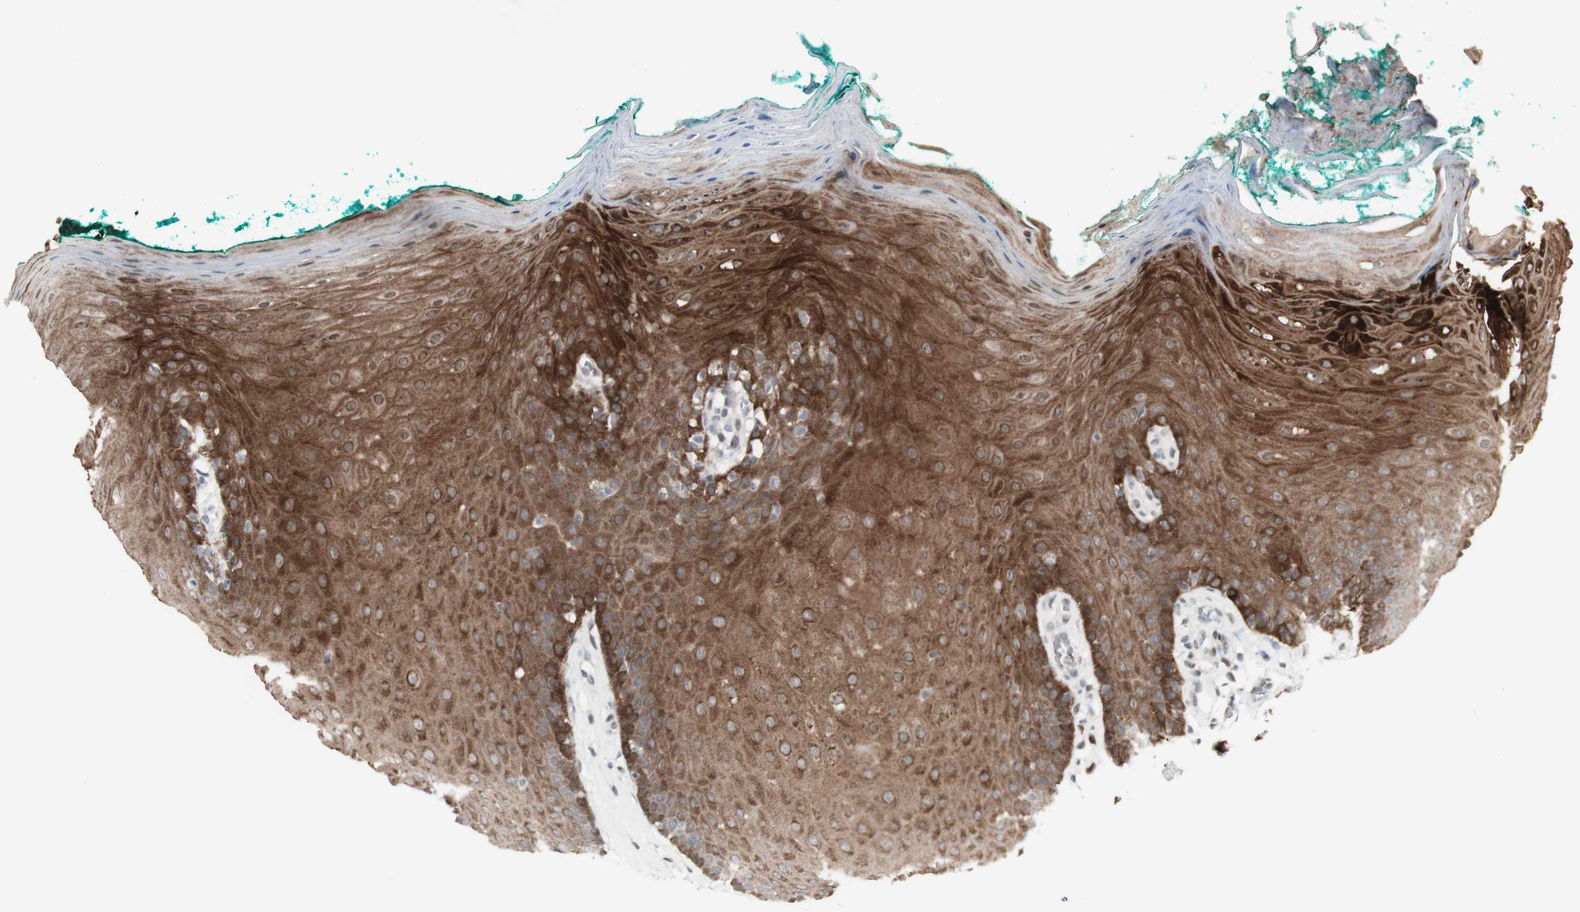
{"staining": {"intensity": "strong", "quantity": ">75%", "location": "cytoplasmic/membranous"}, "tissue": "oral mucosa", "cell_type": "Squamous epithelial cells", "image_type": "normal", "snomed": [{"axis": "morphology", "description": "Normal tissue, NOS"}, {"axis": "topography", "description": "Skeletal muscle"}, {"axis": "topography", "description": "Oral tissue"}], "caption": "High-power microscopy captured an immunohistochemistry (IHC) photomicrograph of normal oral mucosa, revealing strong cytoplasmic/membranous staining in about >75% of squamous epithelial cells.", "gene": "C1orf116", "patient": {"sex": "male", "age": 58}}